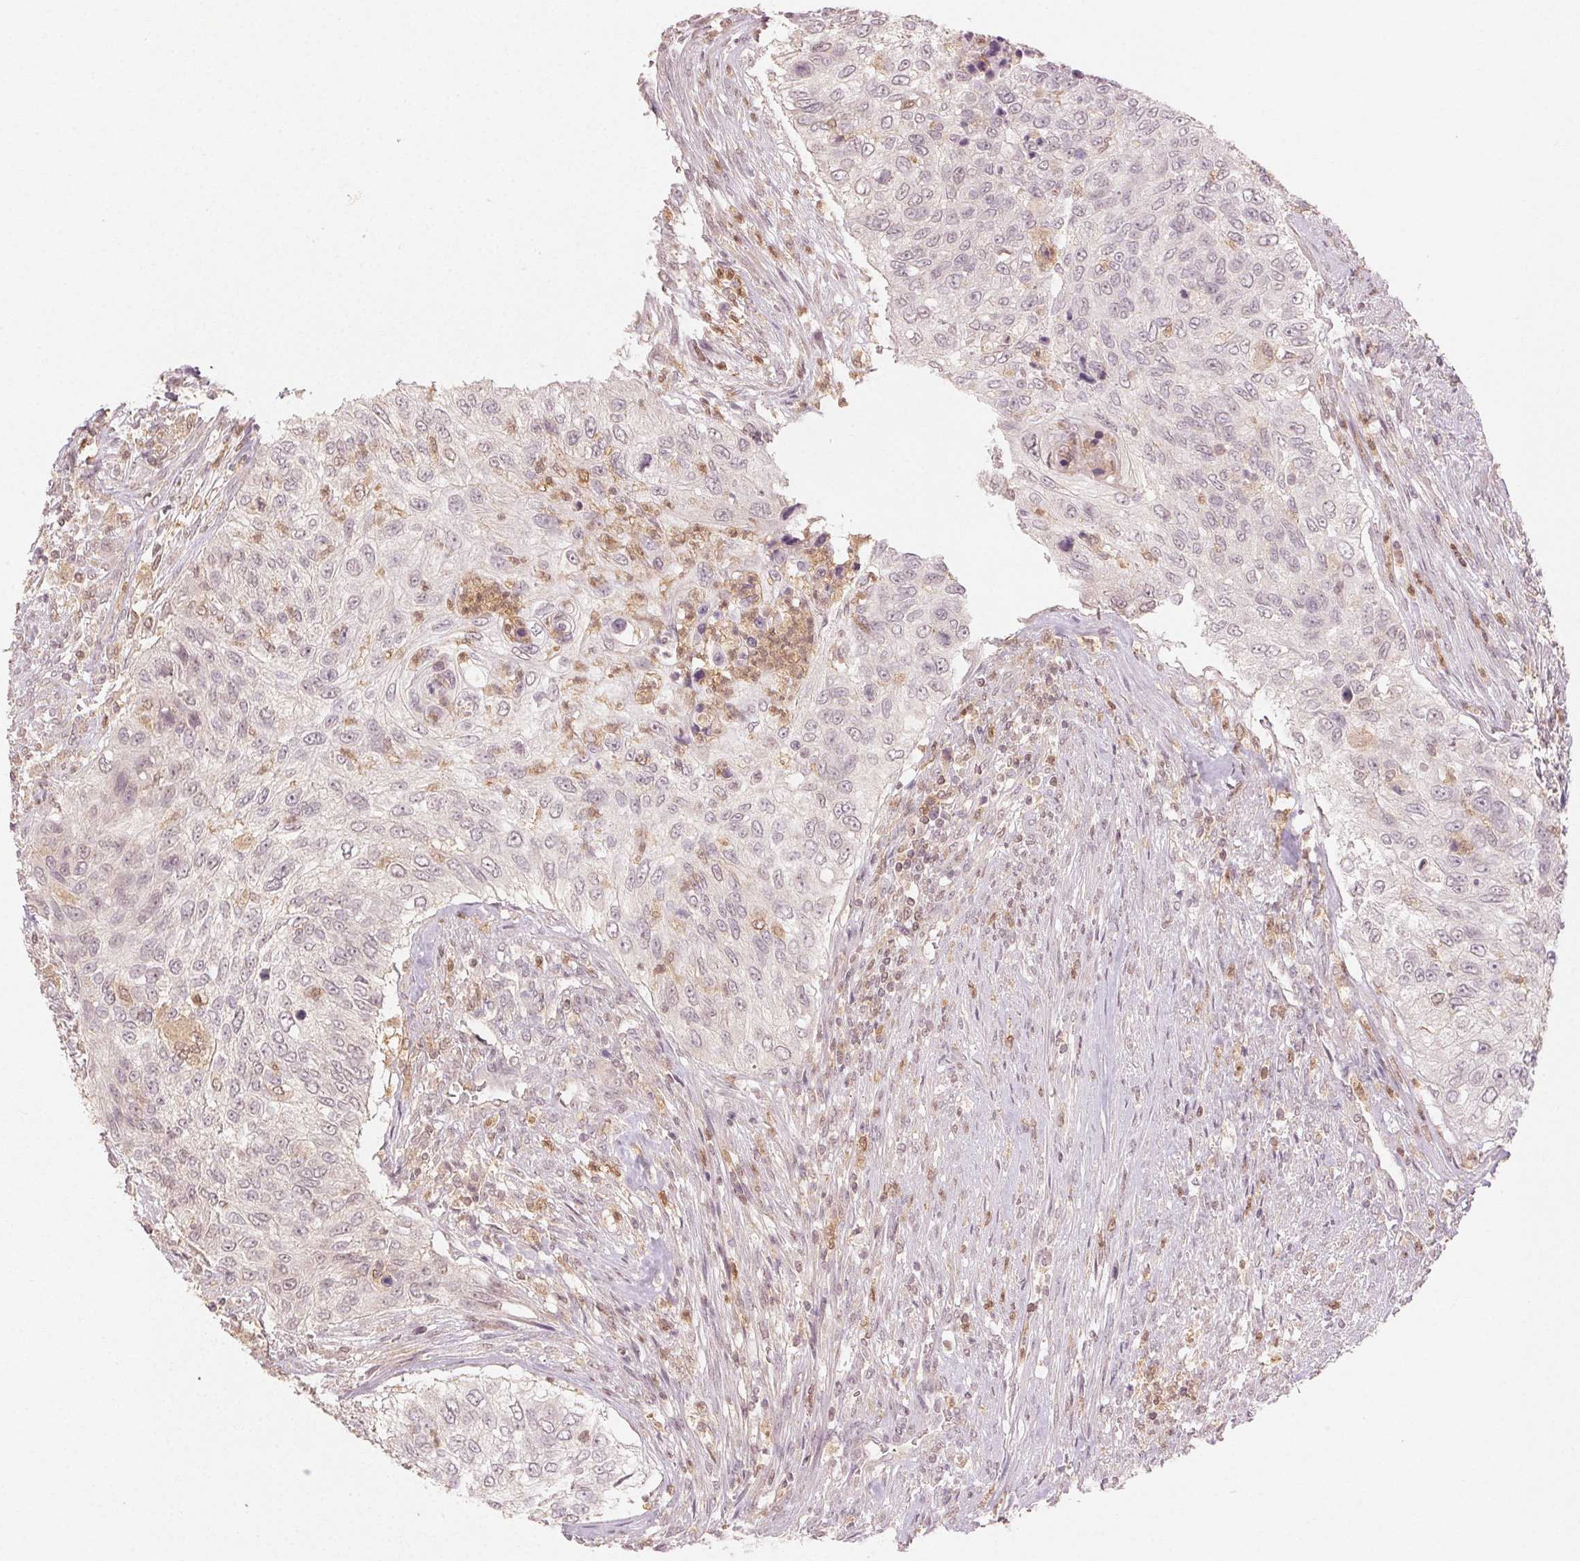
{"staining": {"intensity": "negative", "quantity": "none", "location": "none"}, "tissue": "urothelial cancer", "cell_type": "Tumor cells", "image_type": "cancer", "snomed": [{"axis": "morphology", "description": "Urothelial carcinoma, High grade"}, {"axis": "topography", "description": "Urinary bladder"}], "caption": "IHC micrograph of neoplastic tissue: human urothelial cancer stained with DAB (3,3'-diaminobenzidine) demonstrates no significant protein positivity in tumor cells.", "gene": "MAPK14", "patient": {"sex": "female", "age": 60}}